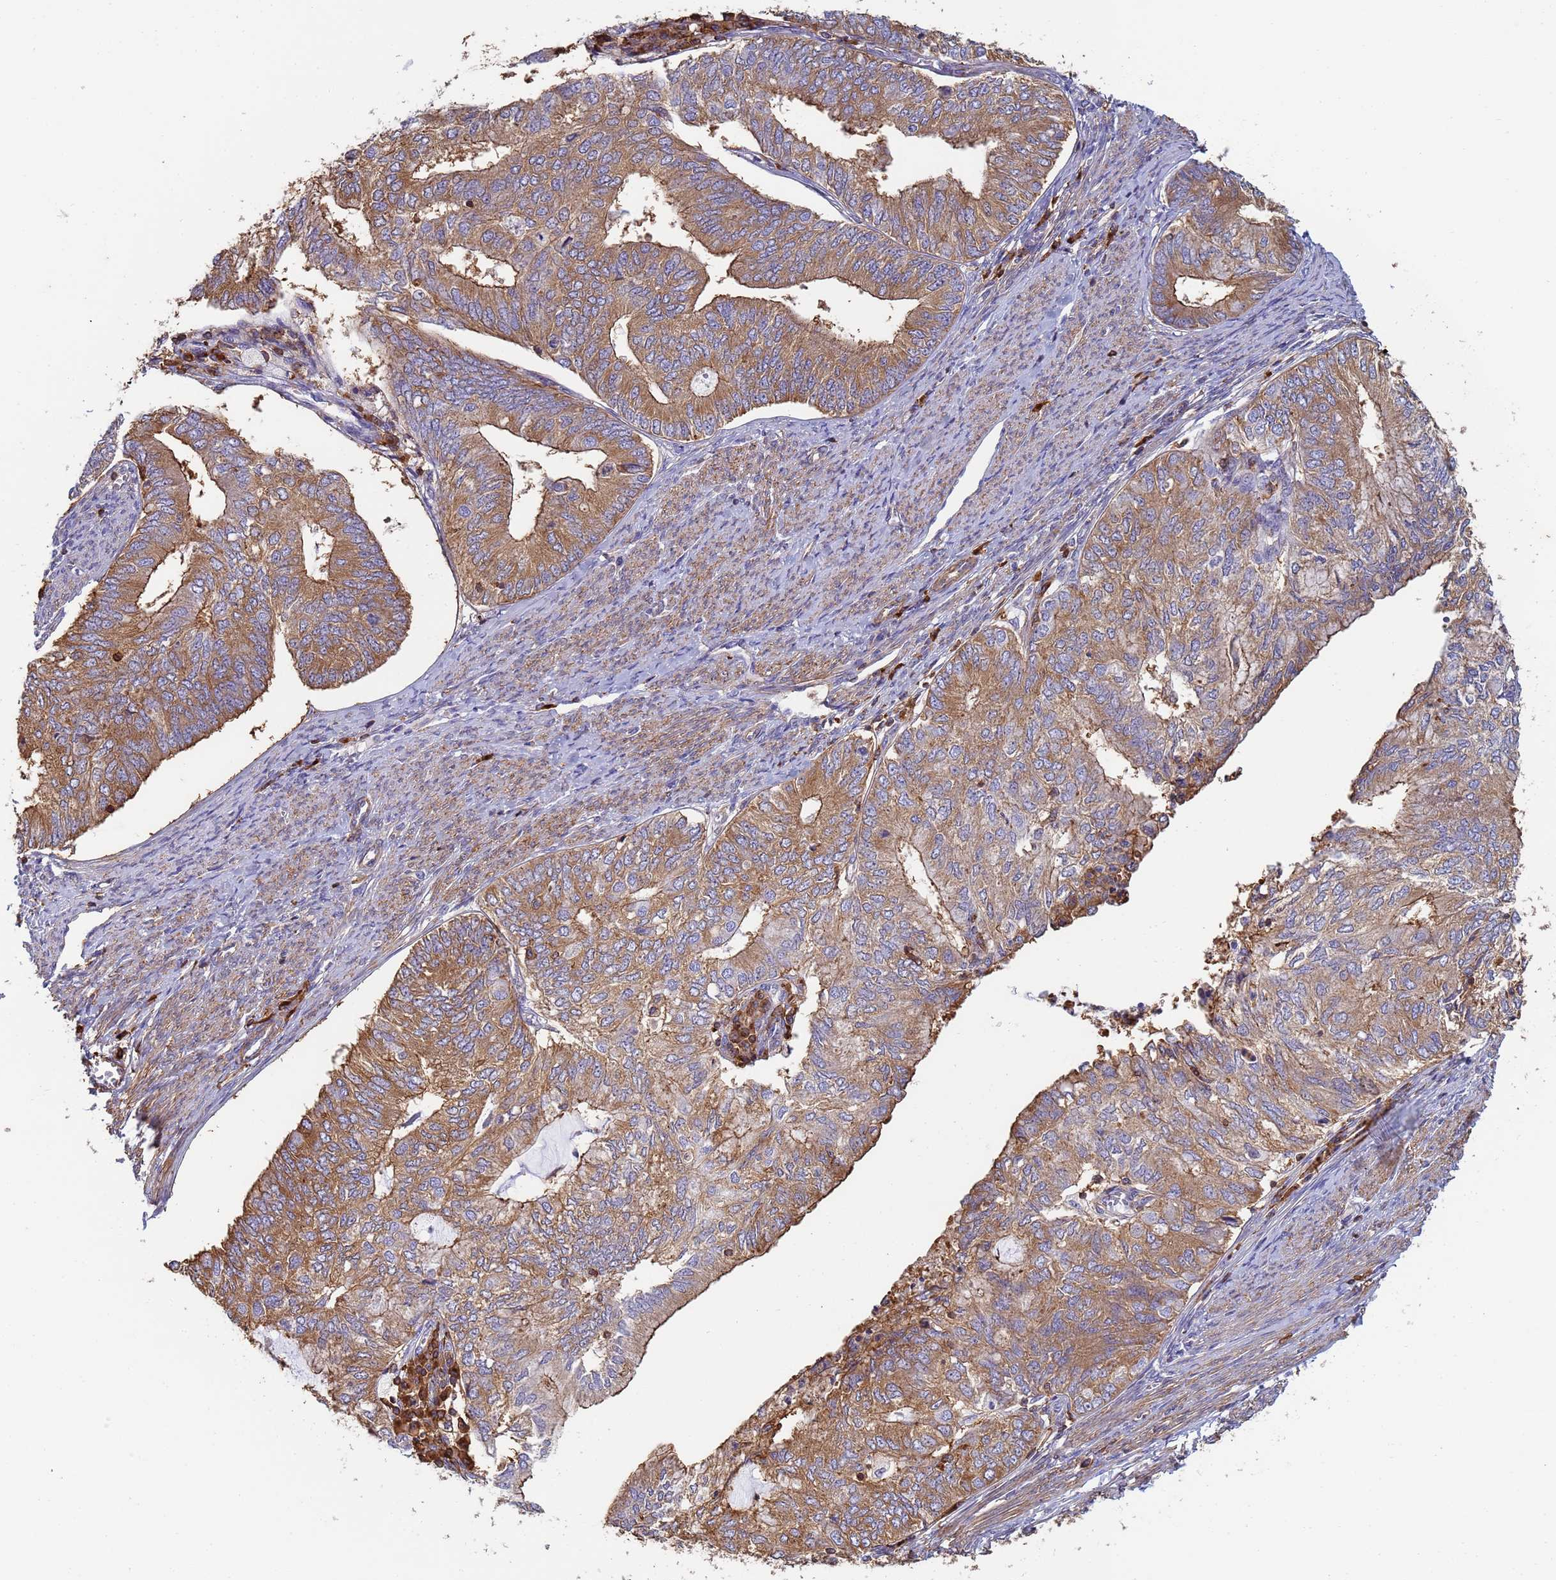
{"staining": {"intensity": "moderate", "quantity": ">75%", "location": "cytoplasmic/membranous"}, "tissue": "endometrial cancer", "cell_type": "Tumor cells", "image_type": "cancer", "snomed": [{"axis": "morphology", "description": "Adenocarcinoma, NOS"}, {"axis": "topography", "description": "Endometrium"}], "caption": "Protein staining displays moderate cytoplasmic/membranous positivity in about >75% of tumor cells in adenocarcinoma (endometrial).", "gene": "ZNG1B", "patient": {"sex": "female", "age": 68}}